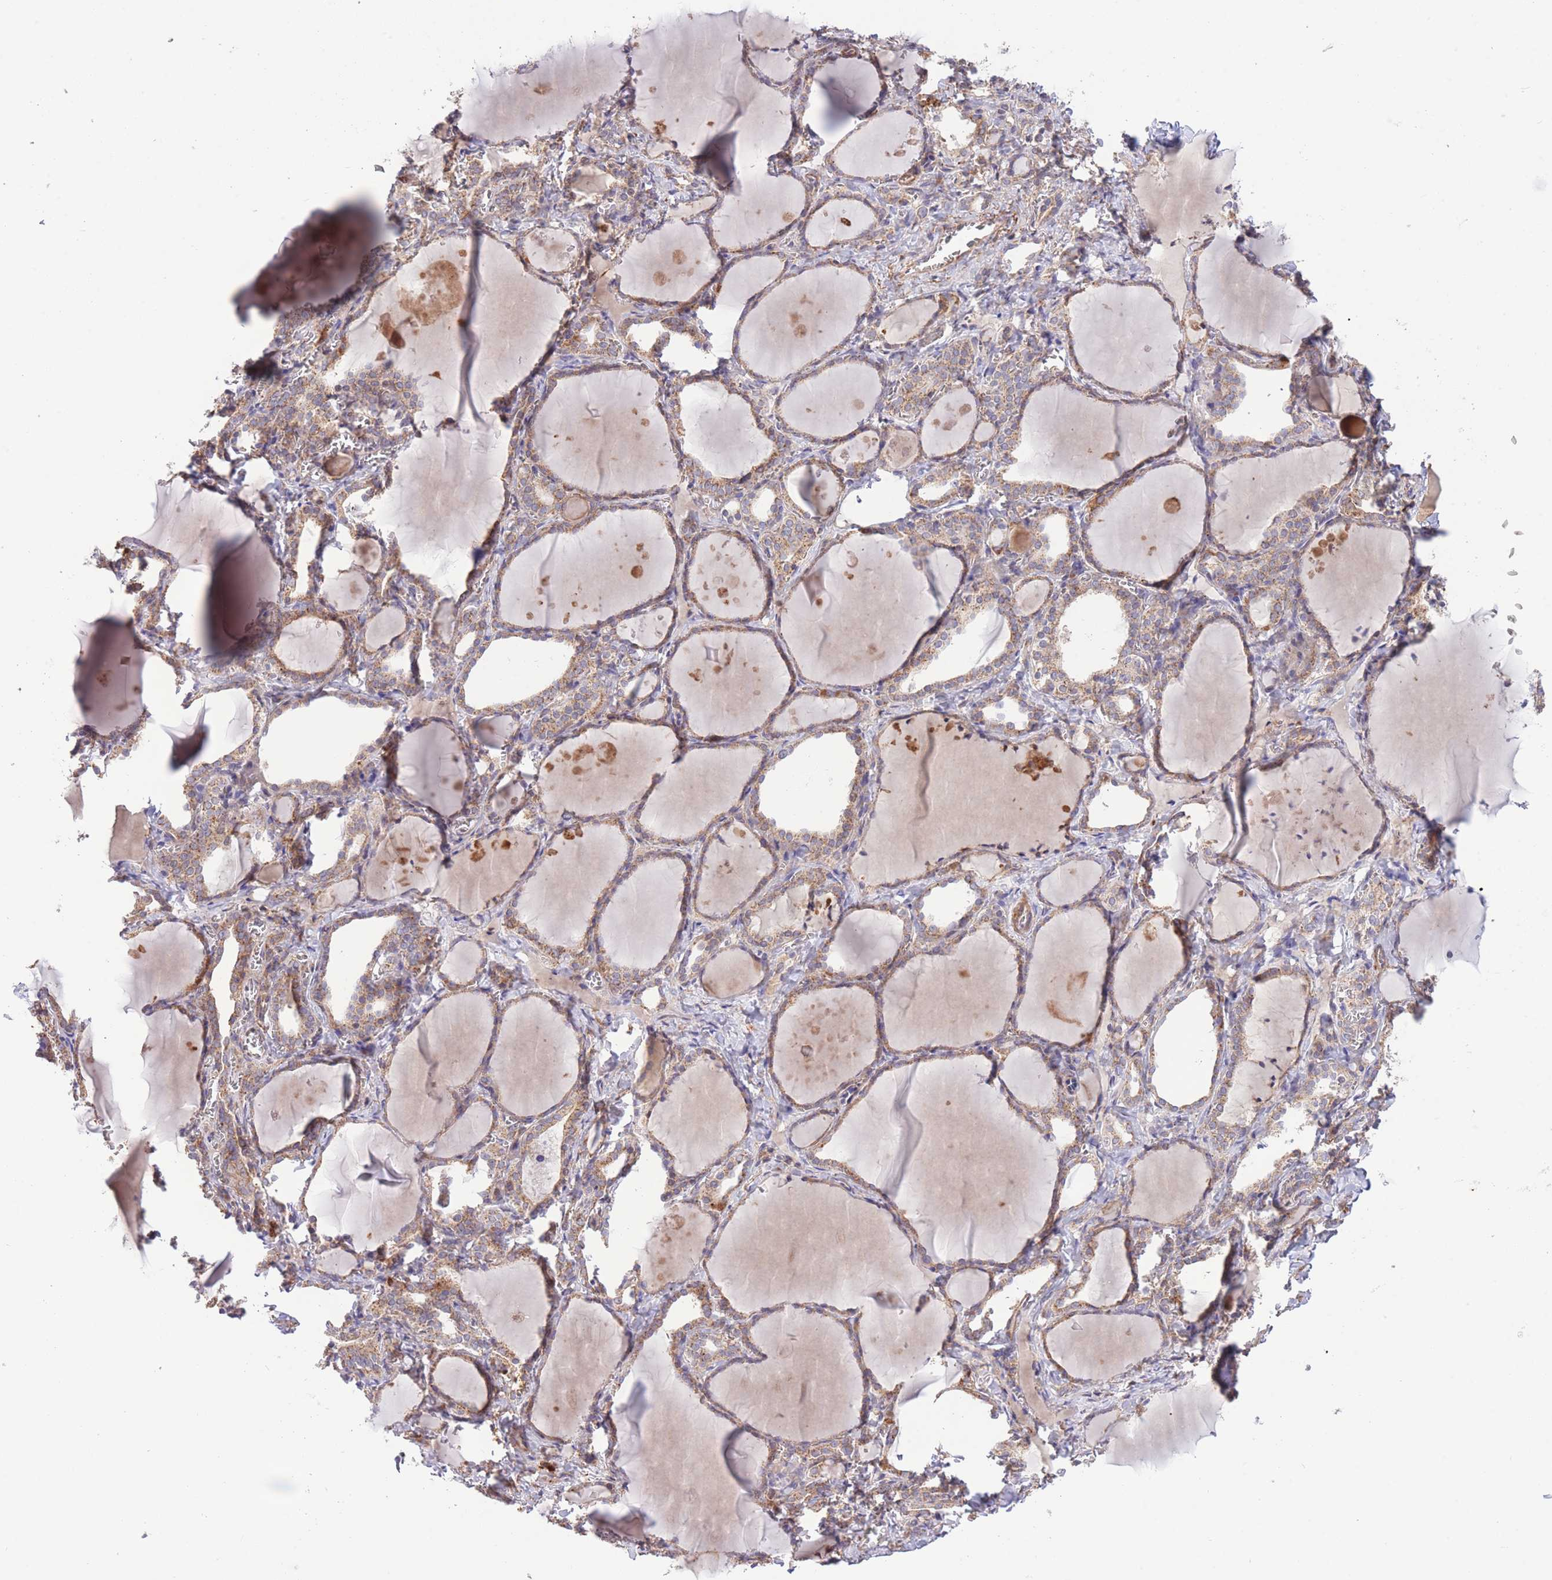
{"staining": {"intensity": "moderate", "quantity": ">75%", "location": "cytoplasmic/membranous"}, "tissue": "thyroid gland", "cell_type": "Glandular cells", "image_type": "normal", "snomed": [{"axis": "morphology", "description": "Normal tissue, NOS"}, {"axis": "topography", "description": "Thyroid gland"}], "caption": "Protein staining of normal thyroid gland displays moderate cytoplasmic/membranous positivity in about >75% of glandular cells. Using DAB (brown) and hematoxylin (blue) stains, captured at high magnification using brightfield microscopy.", "gene": "ATP13A2", "patient": {"sex": "female", "age": 42}}